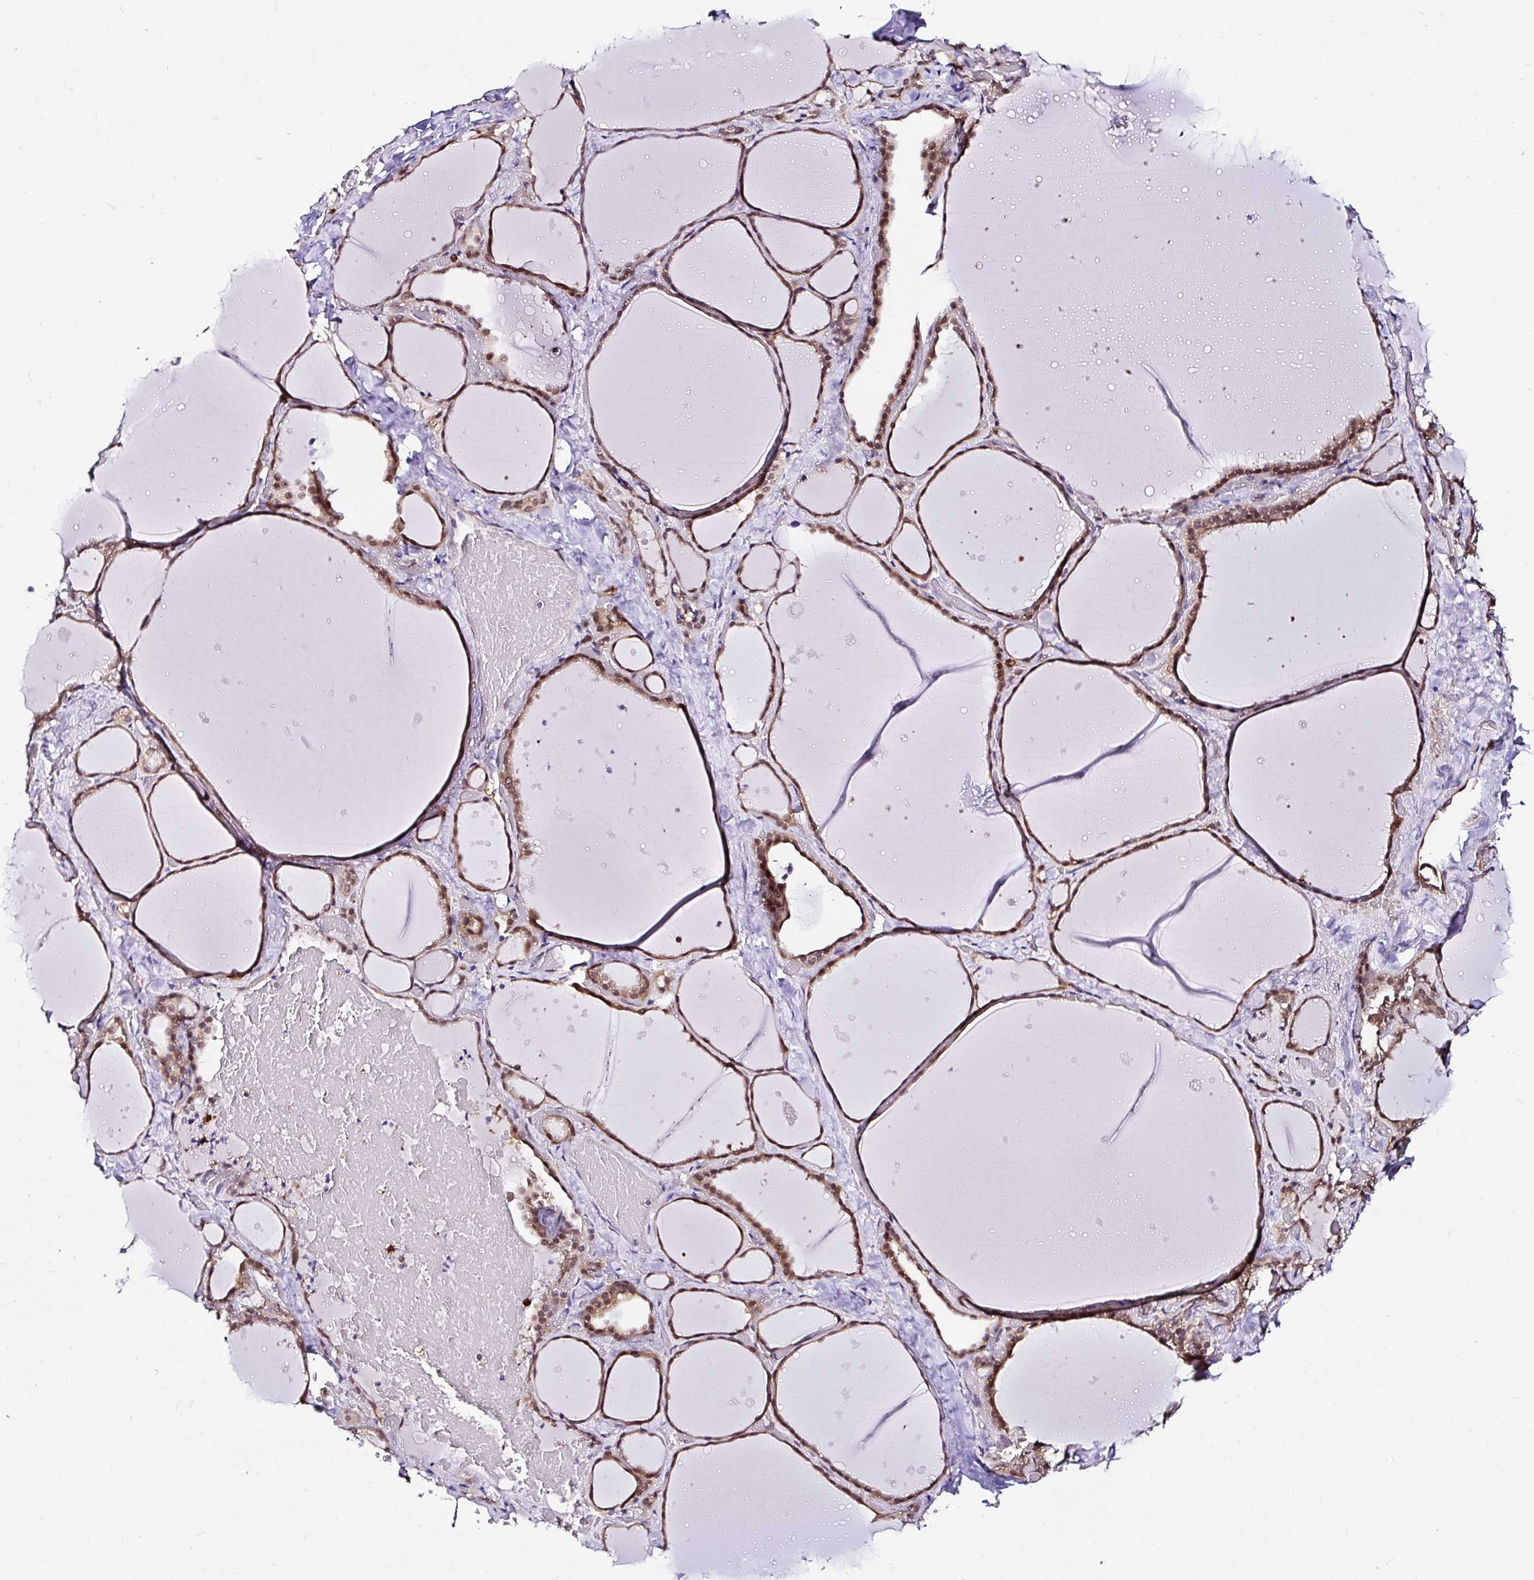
{"staining": {"intensity": "moderate", "quantity": ">75%", "location": "cytoplasmic/membranous,nuclear"}, "tissue": "thyroid gland", "cell_type": "Glandular cells", "image_type": "normal", "snomed": [{"axis": "morphology", "description": "Normal tissue, NOS"}, {"axis": "topography", "description": "Thyroid gland"}], "caption": "Moderate cytoplasmic/membranous,nuclear protein positivity is appreciated in approximately >75% of glandular cells in thyroid gland.", "gene": "PIN4", "patient": {"sex": "female", "age": 36}}